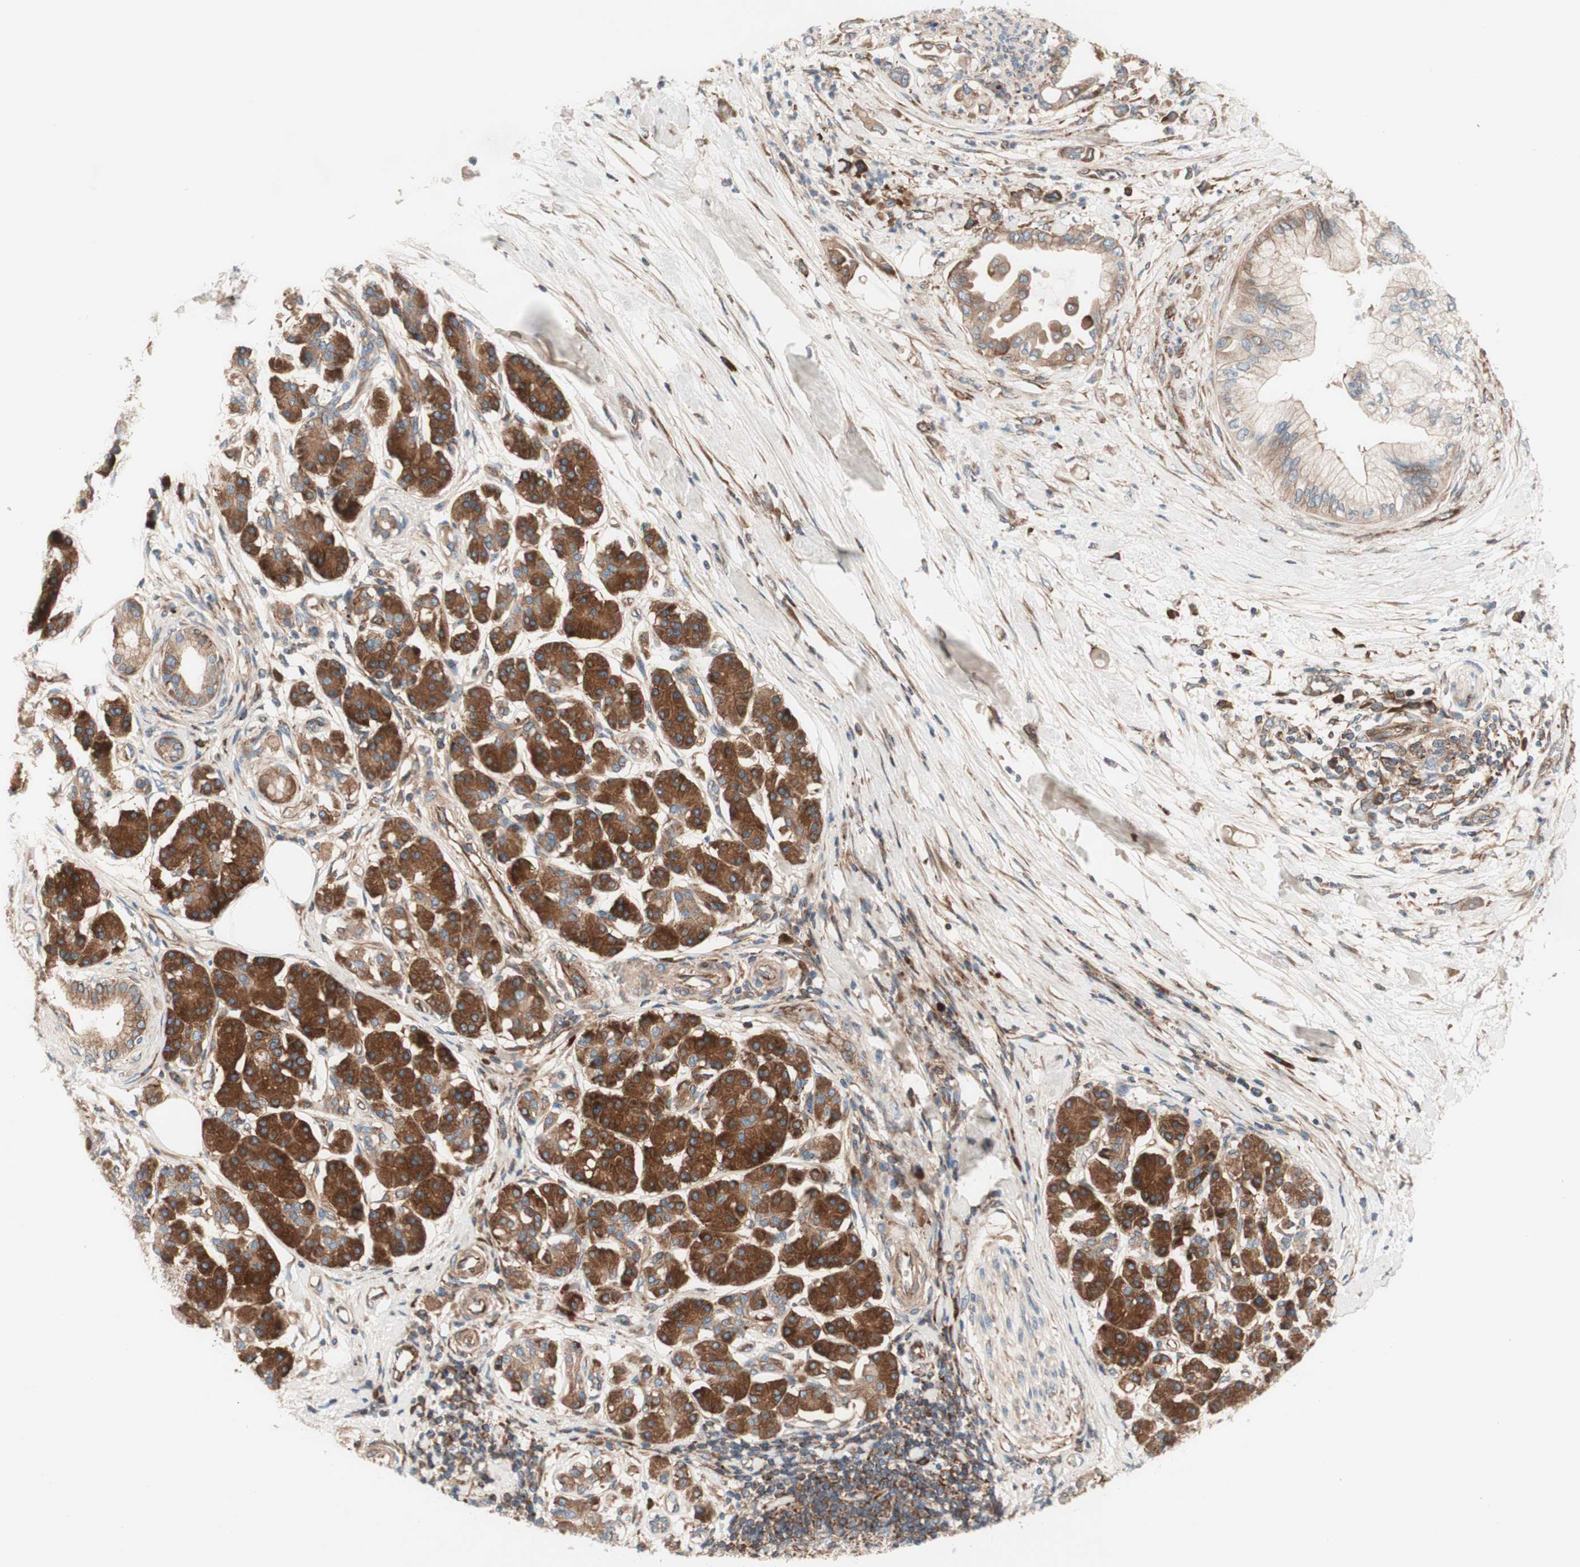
{"staining": {"intensity": "moderate", "quantity": ">75%", "location": "cytoplasmic/membranous"}, "tissue": "pancreatic cancer", "cell_type": "Tumor cells", "image_type": "cancer", "snomed": [{"axis": "morphology", "description": "Adenocarcinoma, NOS"}, {"axis": "morphology", "description": "Adenocarcinoma, metastatic, NOS"}, {"axis": "topography", "description": "Lymph node"}, {"axis": "topography", "description": "Pancreas"}, {"axis": "topography", "description": "Duodenum"}], "caption": "A histopathology image showing moderate cytoplasmic/membranous expression in about >75% of tumor cells in metastatic adenocarcinoma (pancreatic), as visualized by brown immunohistochemical staining.", "gene": "CCN4", "patient": {"sex": "female", "age": 64}}